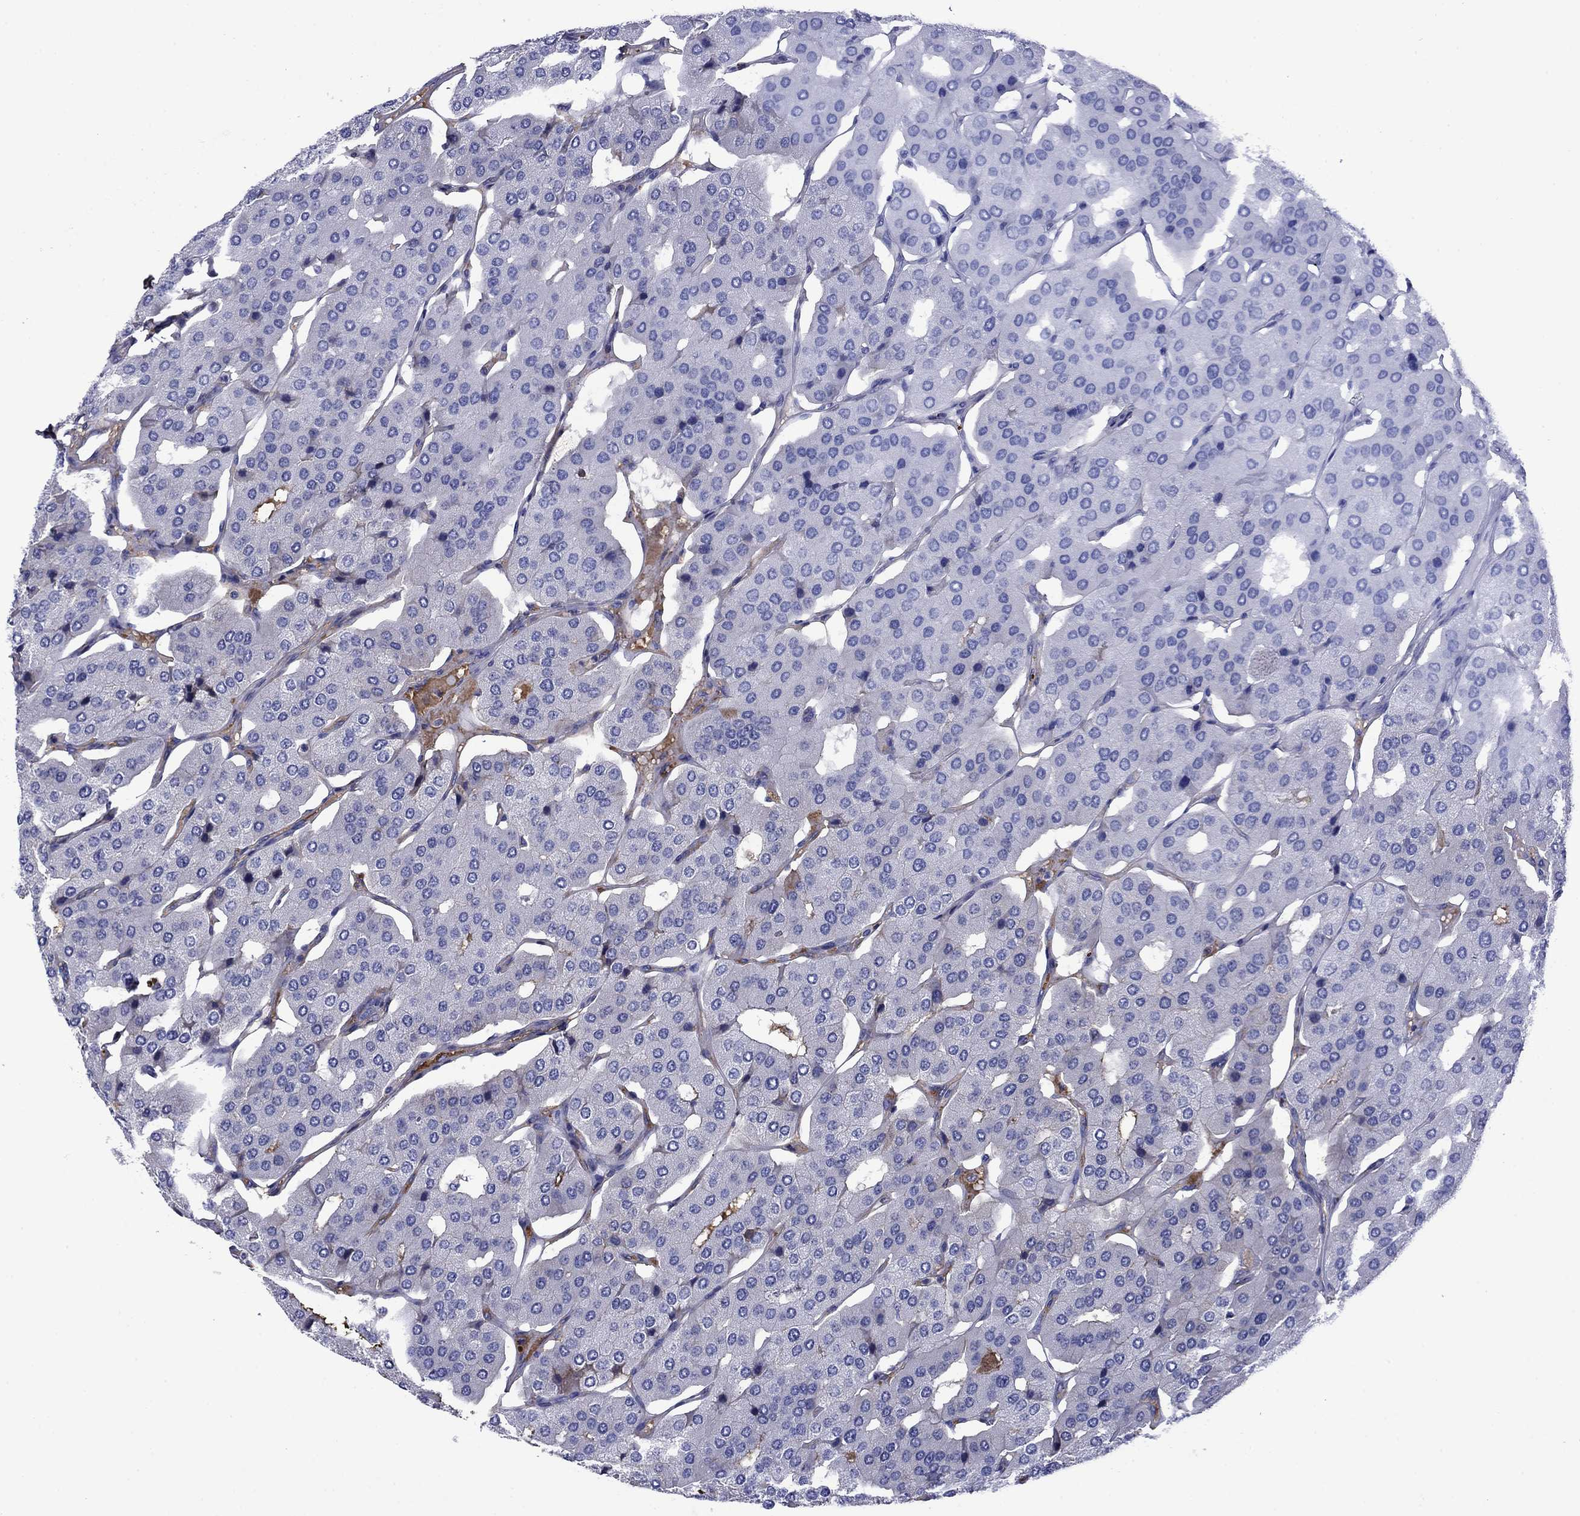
{"staining": {"intensity": "negative", "quantity": "none", "location": "none"}, "tissue": "parathyroid gland", "cell_type": "Glandular cells", "image_type": "normal", "snomed": [{"axis": "morphology", "description": "Normal tissue, NOS"}, {"axis": "morphology", "description": "Adenoma, NOS"}, {"axis": "topography", "description": "Parathyroid gland"}], "caption": "There is no significant expression in glandular cells of parathyroid gland. Nuclei are stained in blue.", "gene": "APOA2", "patient": {"sex": "female", "age": 86}}